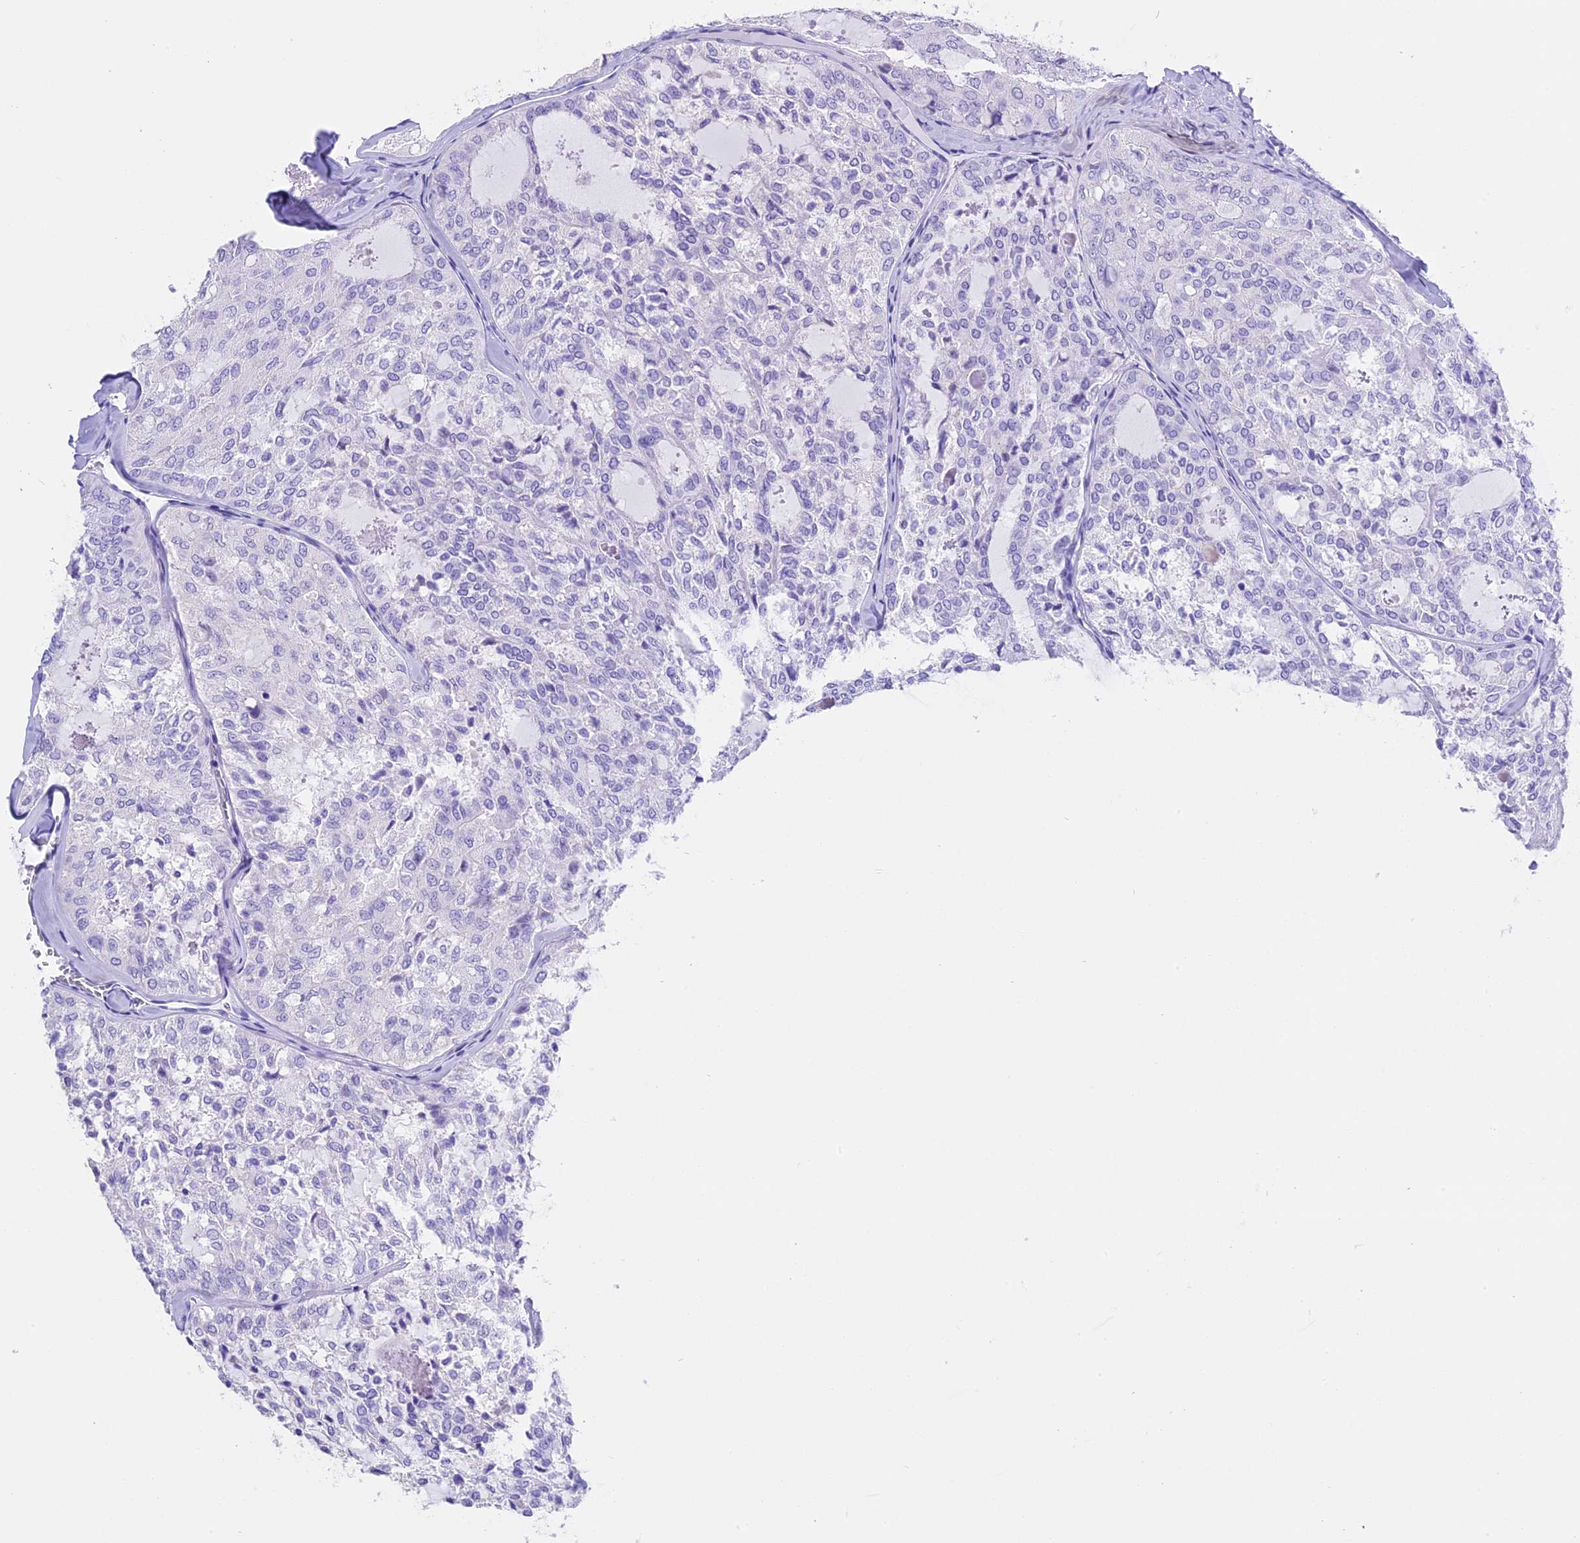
{"staining": {"intensity": "negative", "quantity": "none", "location": "none"}, "tissue": "thyroid cancer", "cell_type": "Tumor cells", "image_type": "cancer", "snomed": [{"axis": "morphology", "description": "Follicular adenoma carcinoma, NOS"}, {"axis": "topography", "description": "Thyroid gland"}], "caption": "An image of human thyroid cancer (follicular adenoma carcinoma) is negative for staining in tumor cells.", "gene": "CLC", "patient": {"sex": "male", "age": 75}}